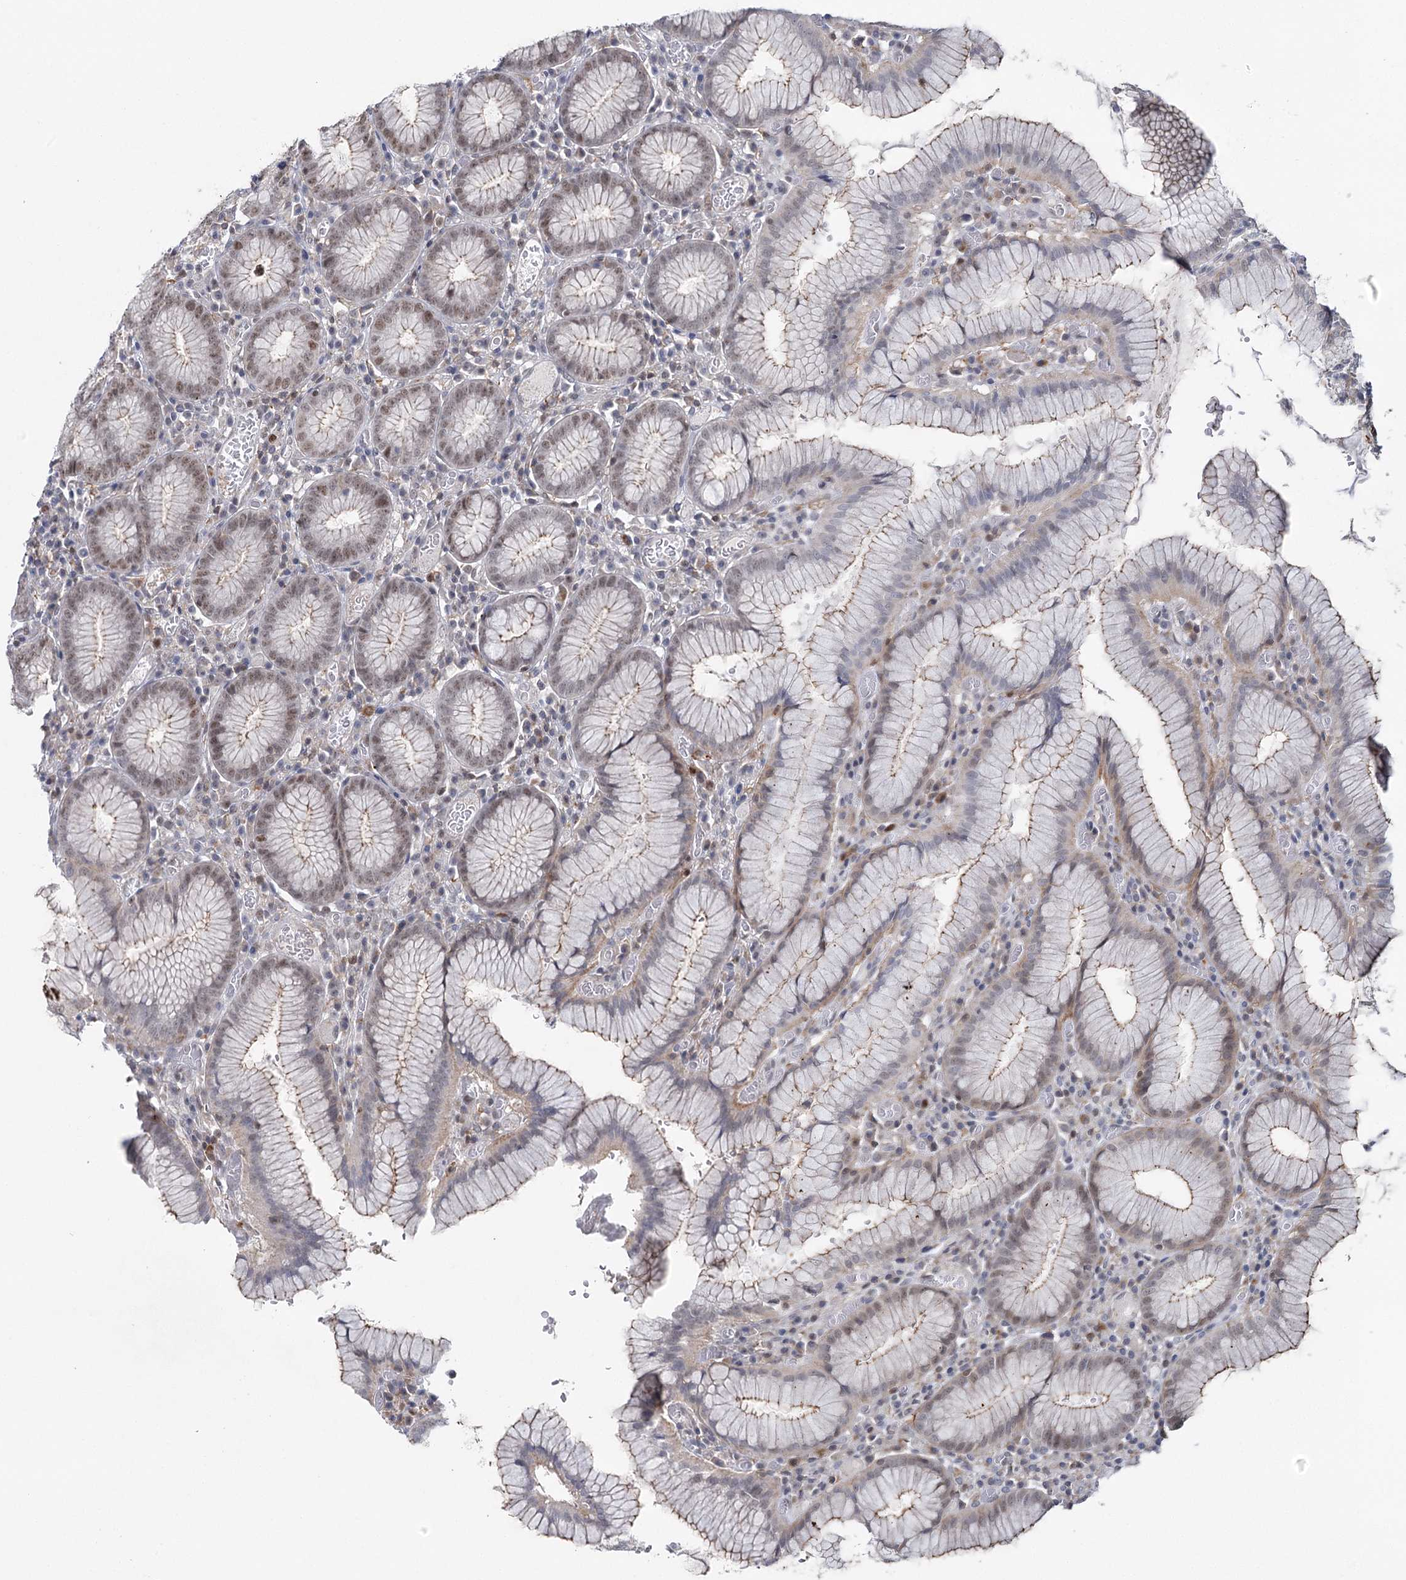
{"staining": {"intensity": "moderate", "quantity": "25%-75%", "location": "cytoplasmic/membranous,nuclear"}, "tissue": "stomach", "cell_type": "Glandular cells", "image_type": "normal", "snomed": [{"axis": "morphology", "description": "Normal tissue, NOS"}, {"axis": "topography", "description": "Stomach"}], "caption": "An image of stomach stained for a protein reveals moderate cytoplasmic/membranous,nuclear brown staining in glandular cells. (IHC, brightfield microscopy, high magnification).", "gene": "ZC3H8", "patient": {"sex": "male", "age": 55}}